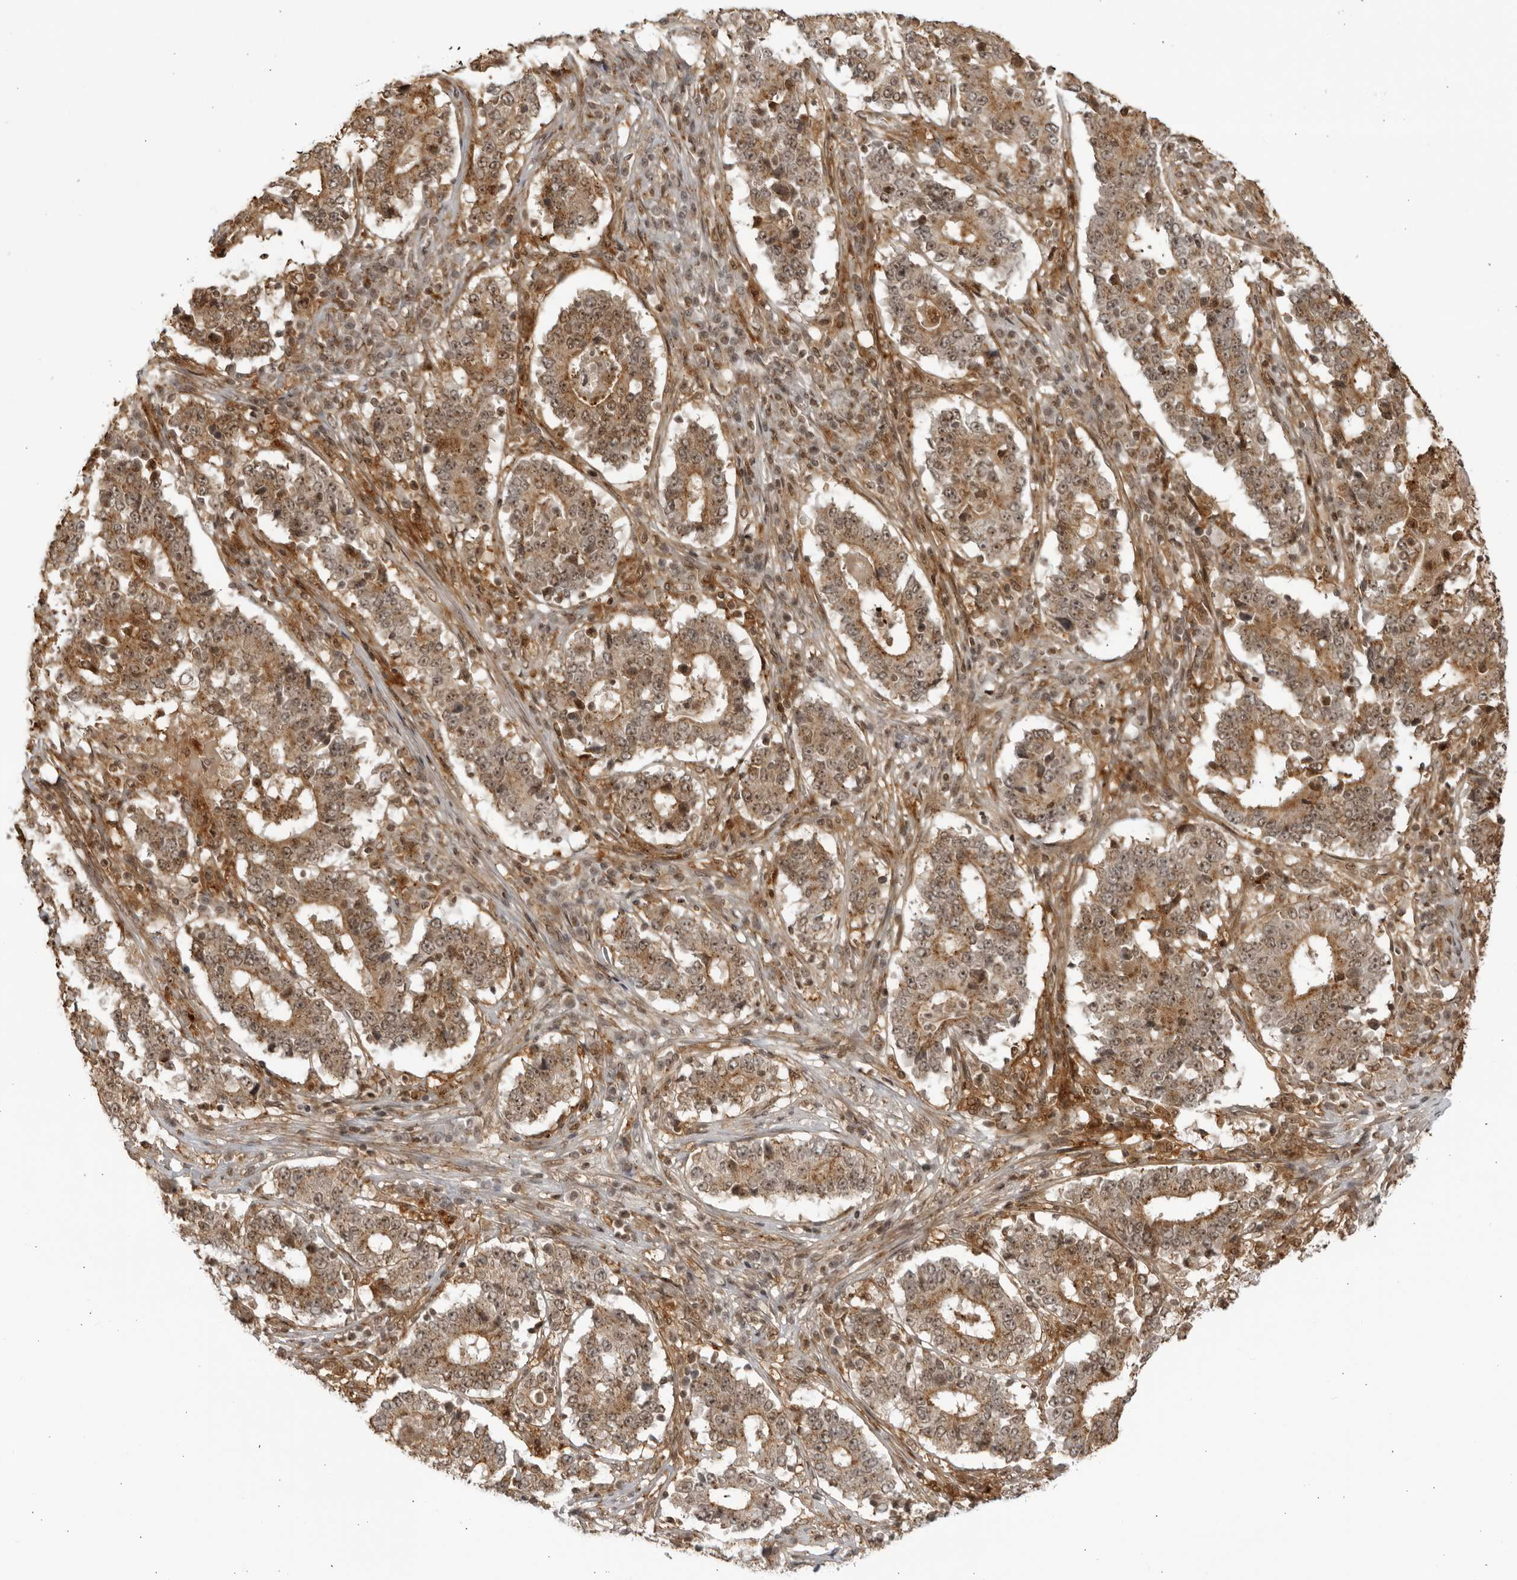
{"staining": {"intensity": "moderate", "quantity": ">75%", "location": "cytoplasmic/membranous,nuclear"}, "tissue": "stomach cancer", "cell_type": "Tumor cells", "image_type": "cancer", "snomed": [{"axis": "morphology", "description": "Adenocarcinoma, NOS"}, {"axis": "topography", "description": "Stomach"}], "caption": "Immunohistochemistry (IHC) micrograph of neoplastic tissue: stomach cancer (adenocarcinoma) stained using immunohistochemistry exhibits medium levels of moderate protein expression localized specifically in the cytoplasmic/membranous and nuclear of tumor cells, appearing as a cytoplasmic/membranous and nuclear brown color.", "gene": "TCF21", "patient": {"sex": "male", "age": 59}}